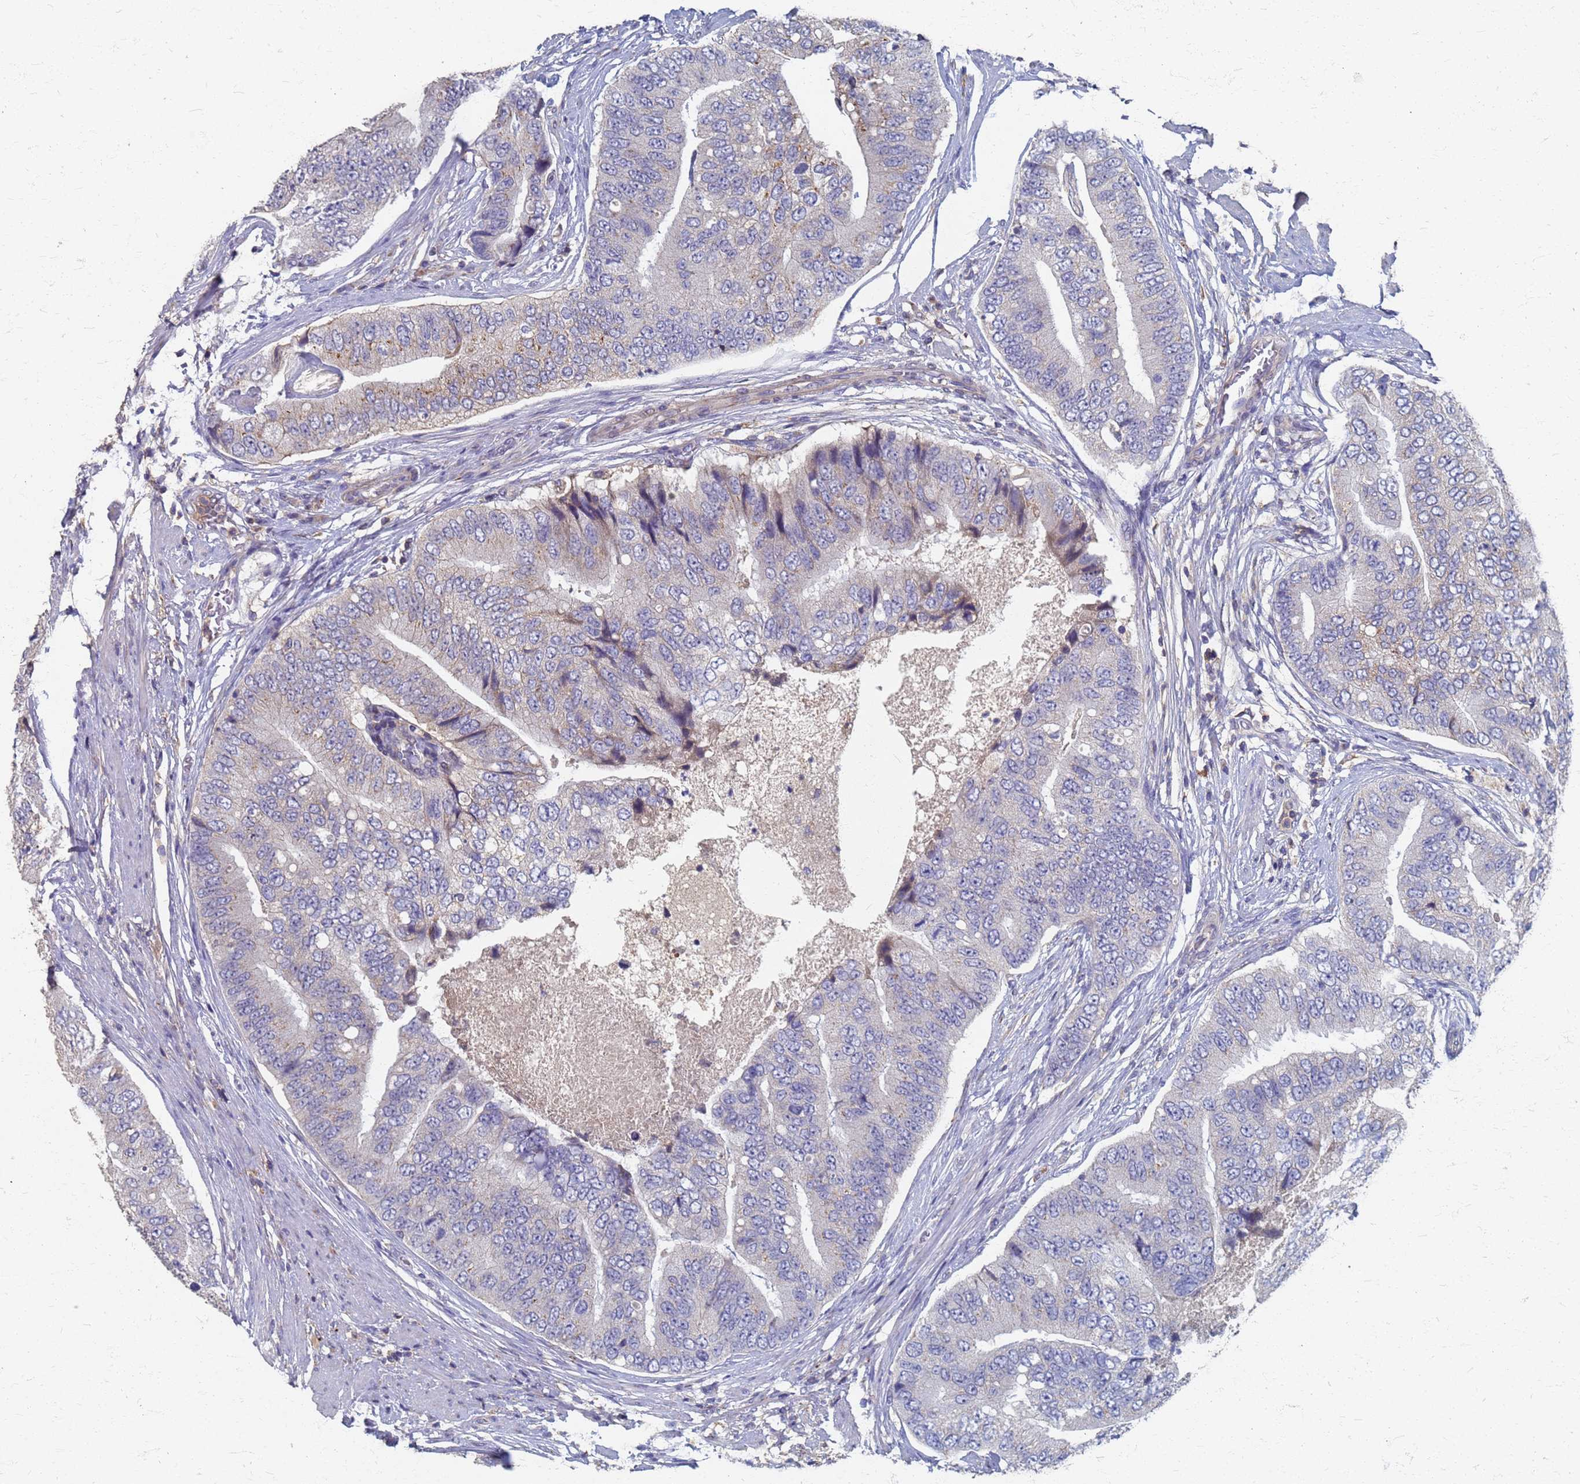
{"staining": {"intensity": "negative", "quantity": "none", "location": "none"}, "tissue": "prostate cancer", "cell_type": "Tumor cells", "image_type": "cancer", "snomed": [{"axis": "morphology", "description": "Adenocarcinoma, High grade"}, {"axis": "topography", "description": "Prostate"}], "caption": "A histopathology image of prostate high-grade adenocarcinoma stained for a protein reveals no brown staining in tumor cells.", "gene": "KRCC1", "patient": {"sex": "male", "age": 70}}